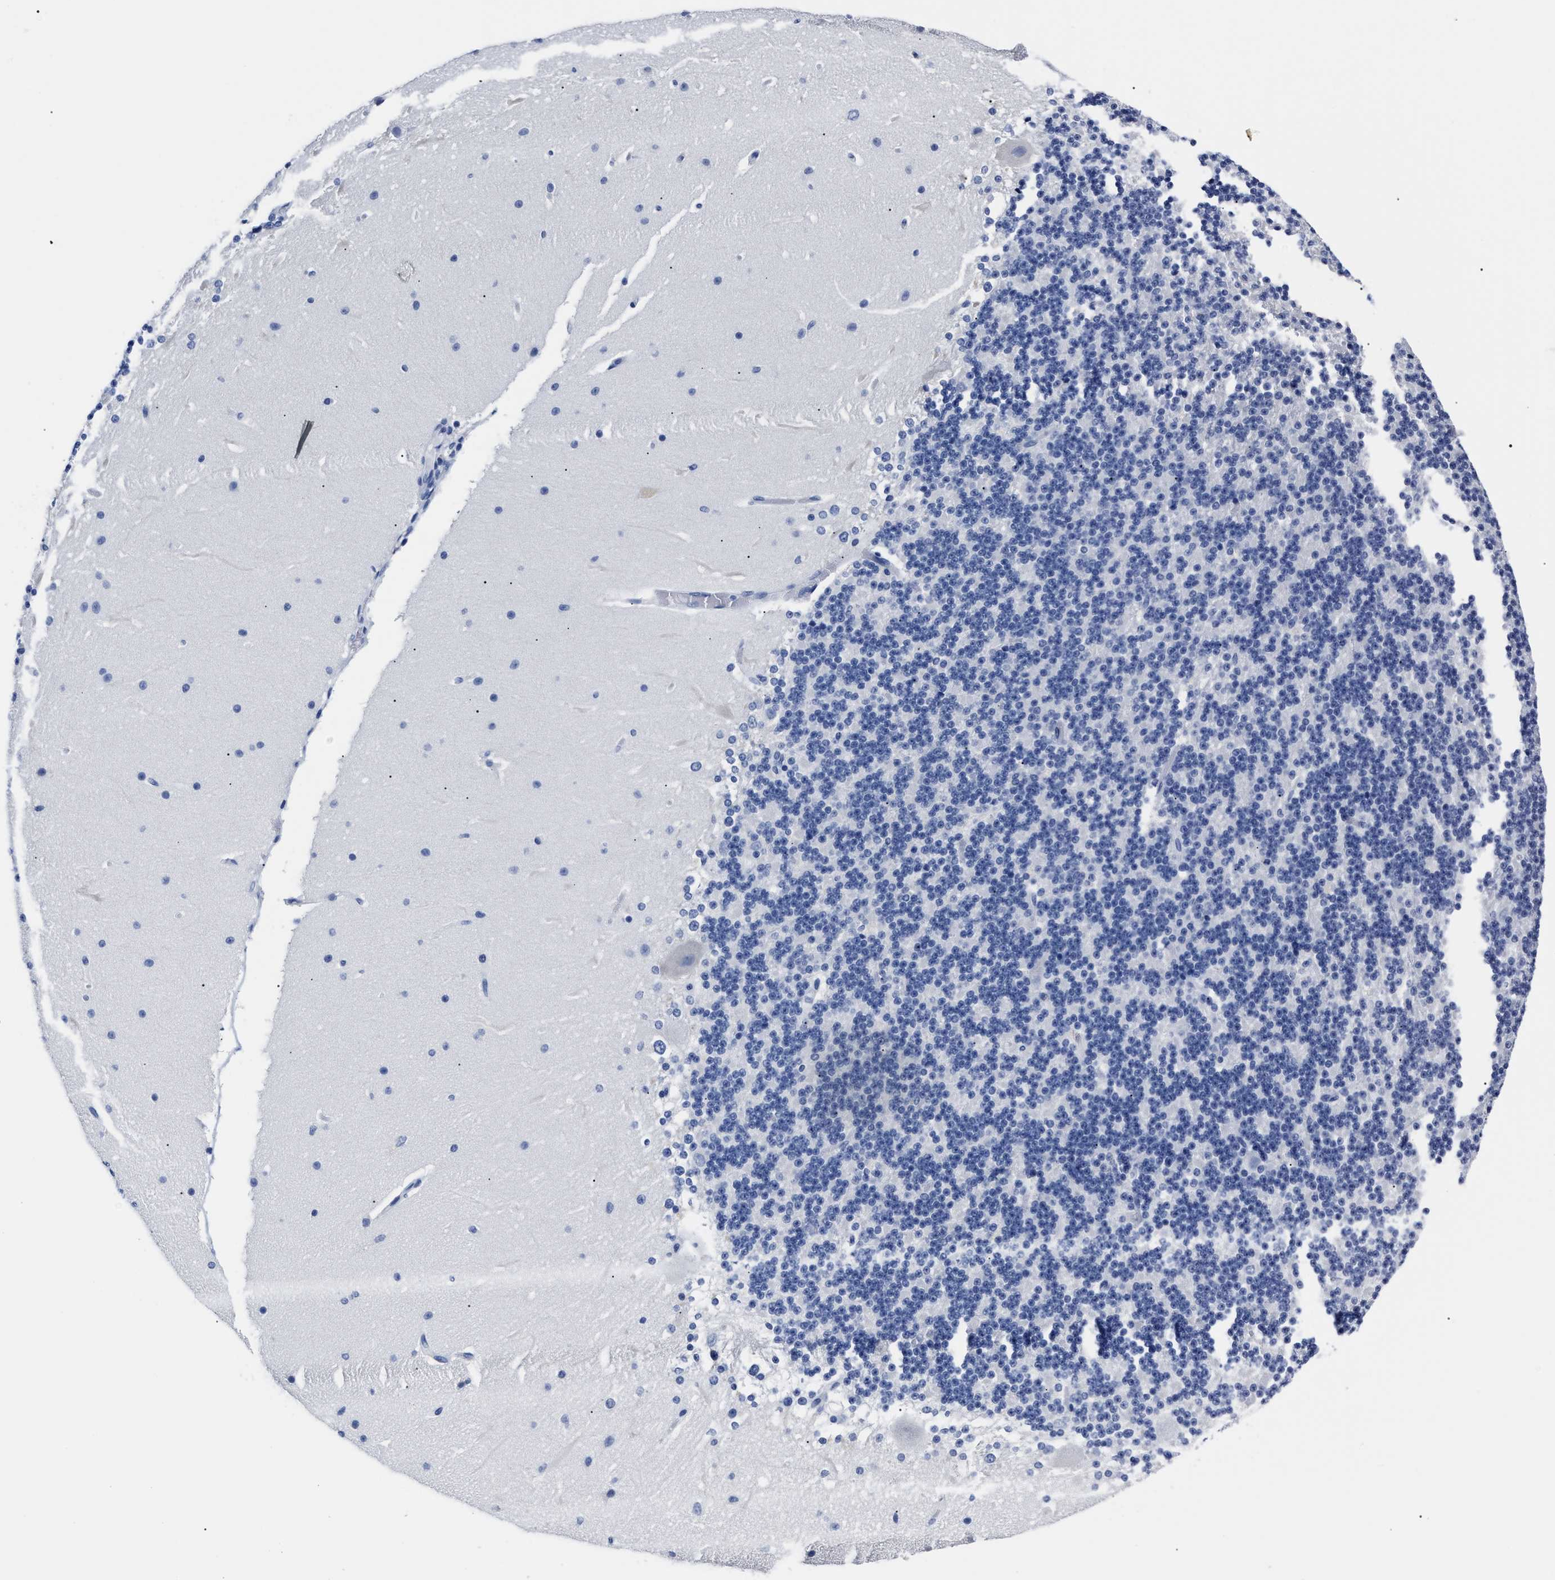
{"staining": {"intensity": "negative", "quantity": "none", "location": "none"}, "tissue": "cerebellum", "cell_type": "Cells in granular layer", "image_type": "normal", "snomed": [{"axis": "morphology", "description": "Normal tissue, NOS"}, {"axis": "topography", "description": "Cerebellum"}], "caption": "Immunohistochemistry (IHC) of benign cerebellum reveals no expression in cells in granular layer.", "gene": "ALPG", "patient": {"sex": "female", "age": 19}}